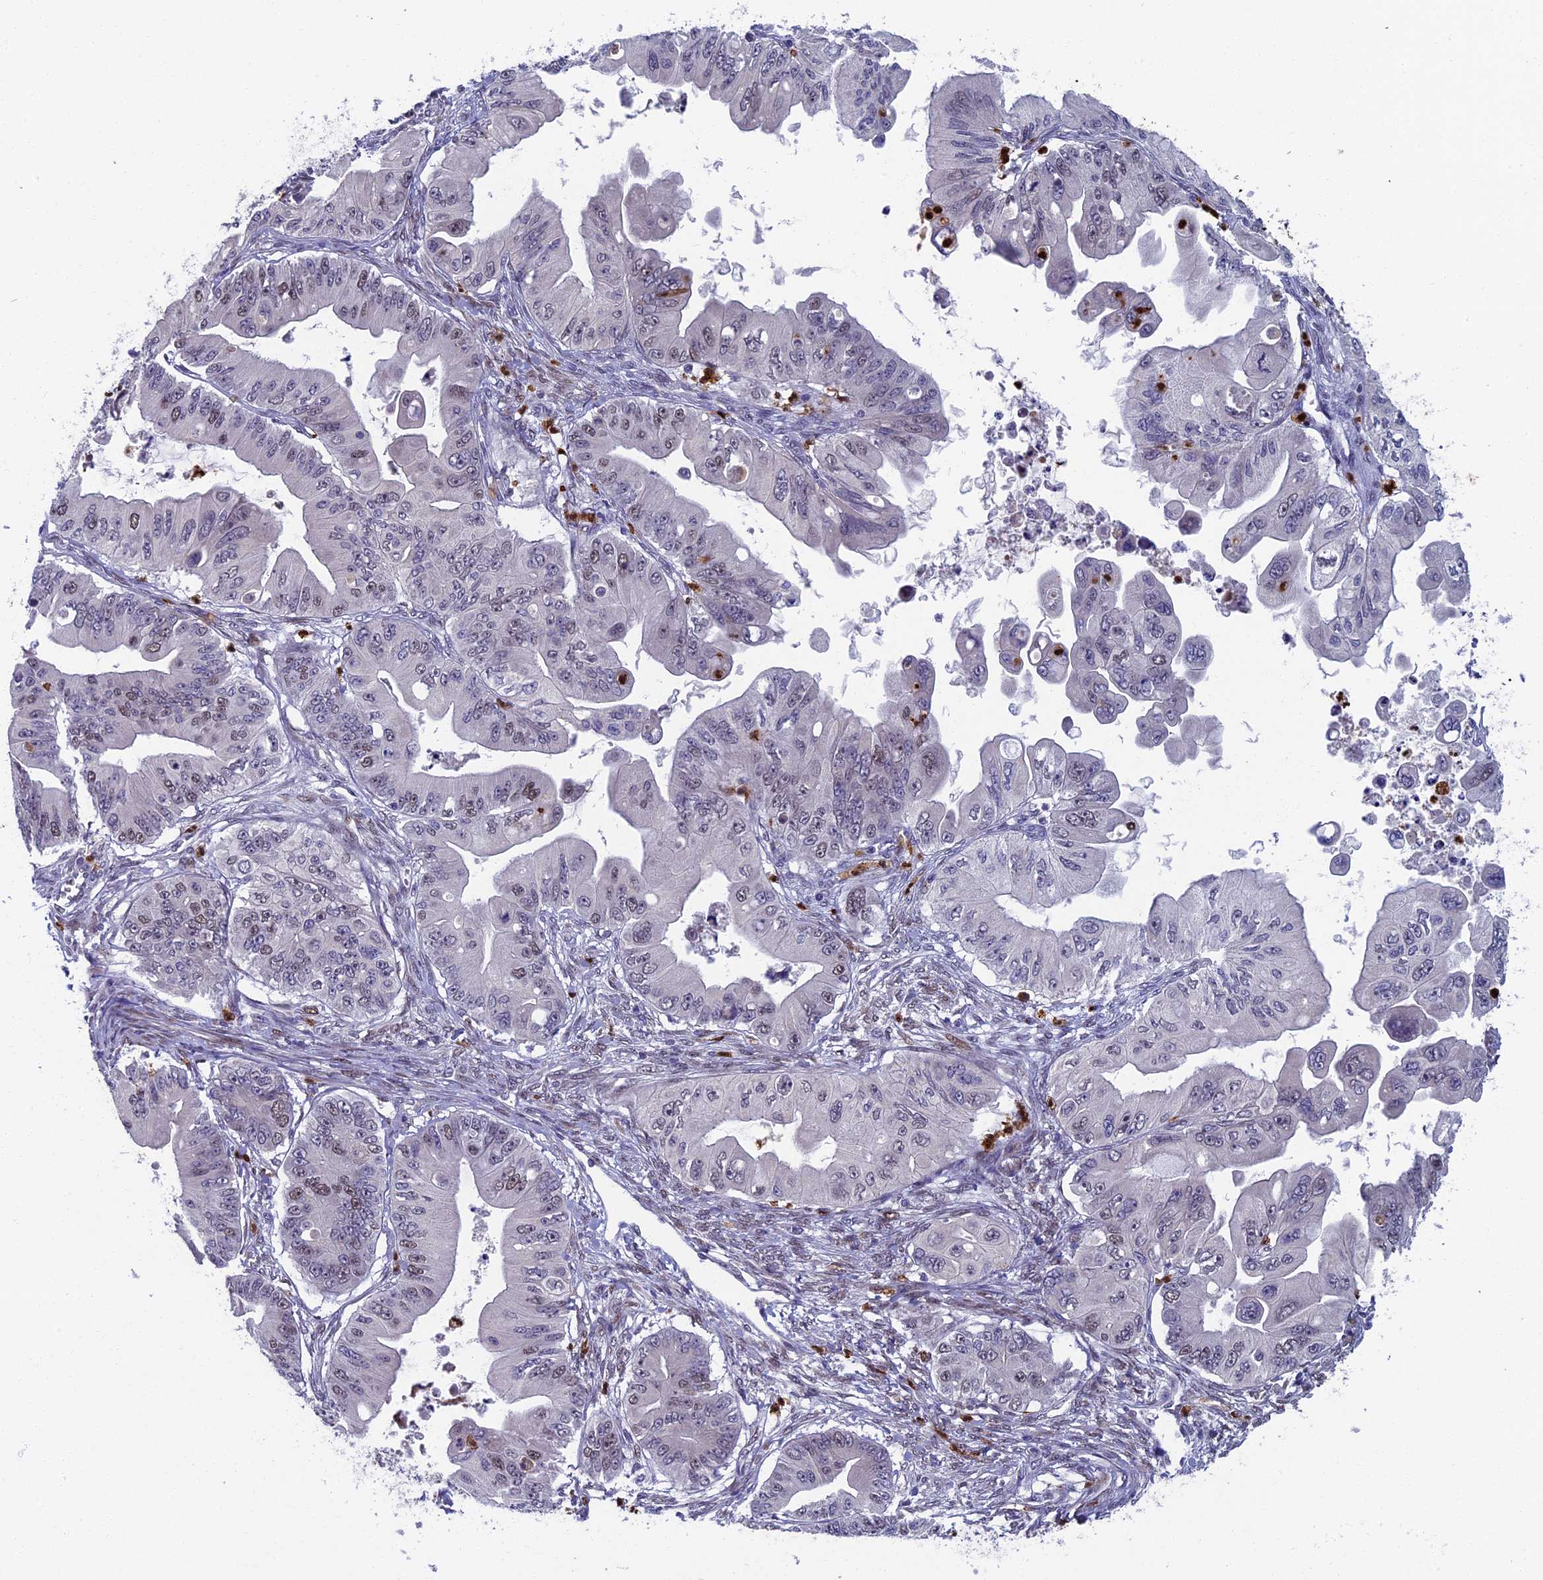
{"staining": {"intensity": "weak", "quantity": "<25%", "location": "nuclear"}, "tissue": "ovarian cancer", "cell_type": "Tumor cells", "image_type": "cancer", "snomed": [{"axis": "morphology", "description": "Cystadenocarcinoma, mucinous, NOS"}, {"axis": "topography", "description": "Ovary"}], "caption": "High power microscopy histopathology image of an immunohistochemistry (IHC) histopathology image of ovarian mucinous cystadenocarcinoma, revealing no significant staining in tumor cells. (DAB immunohistochemistry (IHC) with hematoxylin counter stain).", "gene": "LIG1", "patient": {"sex": "female", "age": 71}}